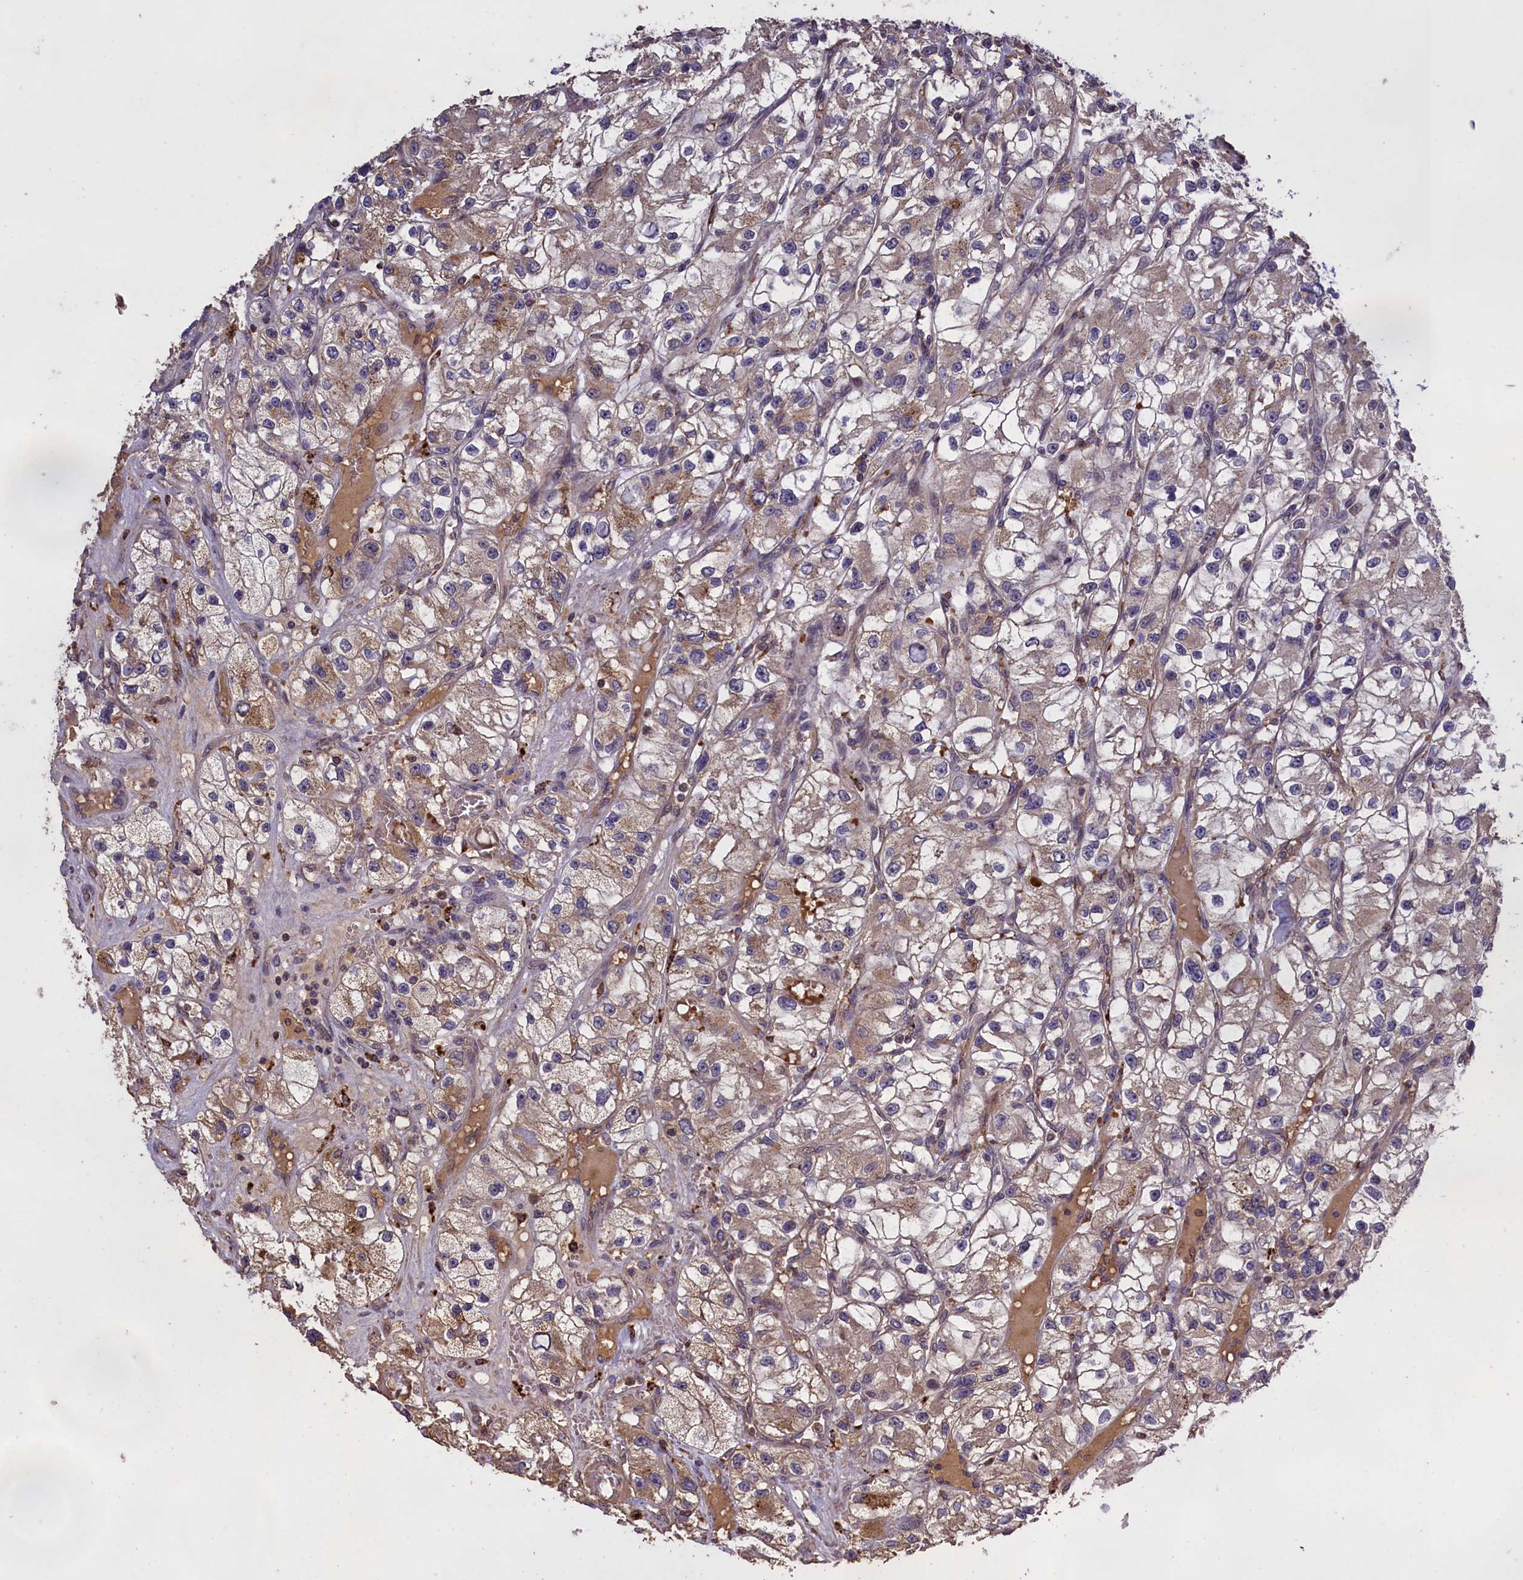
{"staining": {"intensity": "weak", "quantity": "25%-75%", "location": "cytoplasmic/membranous"}, "tissue": "renal cancer", "cell_type": "Tumor cells", "image_type": "cancer", "snomed": [{"axis": "morphology", "description": "Adenocarcinoma, NOS"}, {"axis": "topography", "description": "Kidney"}], "caption": "Immunohistochemical staining of human renal adenocarcinoma exhibits low levels of weak cytoplasmic/membranous protein positivity in approximately 25%-75% of tumor cells.", "gene": "CLRN2", "patient": {"sex": "female", "age": 57}}